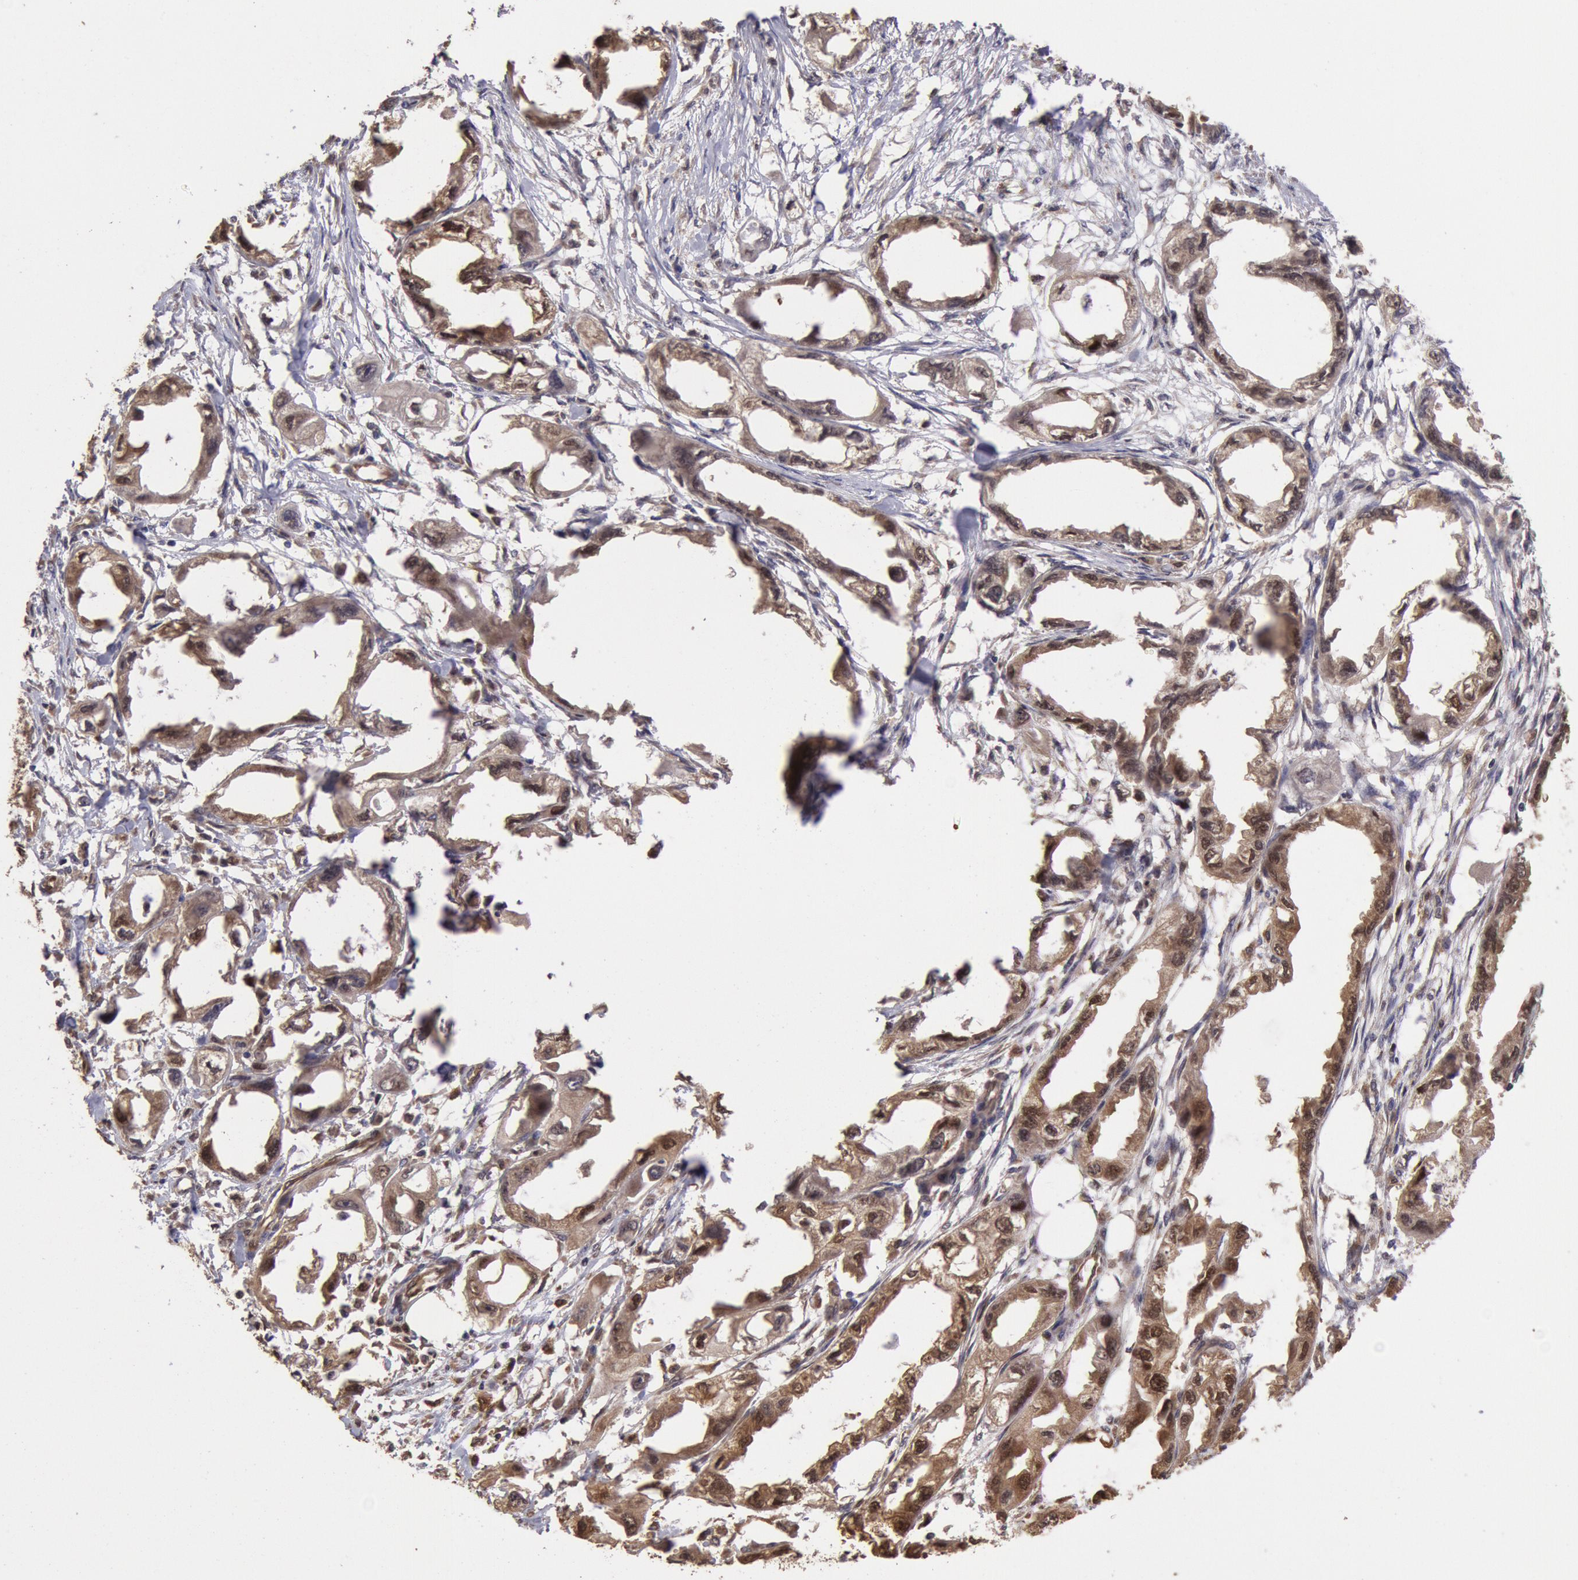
{"staining": {"intensity": "moderate", "quantity": ">75%", "location": "cytoplasmic/membranous,nuclear"}, "tissue": "endometrial cancer", "cell_type": "Tumor cells", "image_type": "cancer", "snomed": [{"axis": "morphology", "description": "Adenocarcinoma, NOS"}, {"axis": "topography", "description": "Endometrium"}], "caption": "A brown stain shows moderate cytoplasmic/membranous and nuclear expression of a protein in endometrial cancer tumor cells.", "gene": "COMT", "patient": {"sex": "female", "age": 67}}